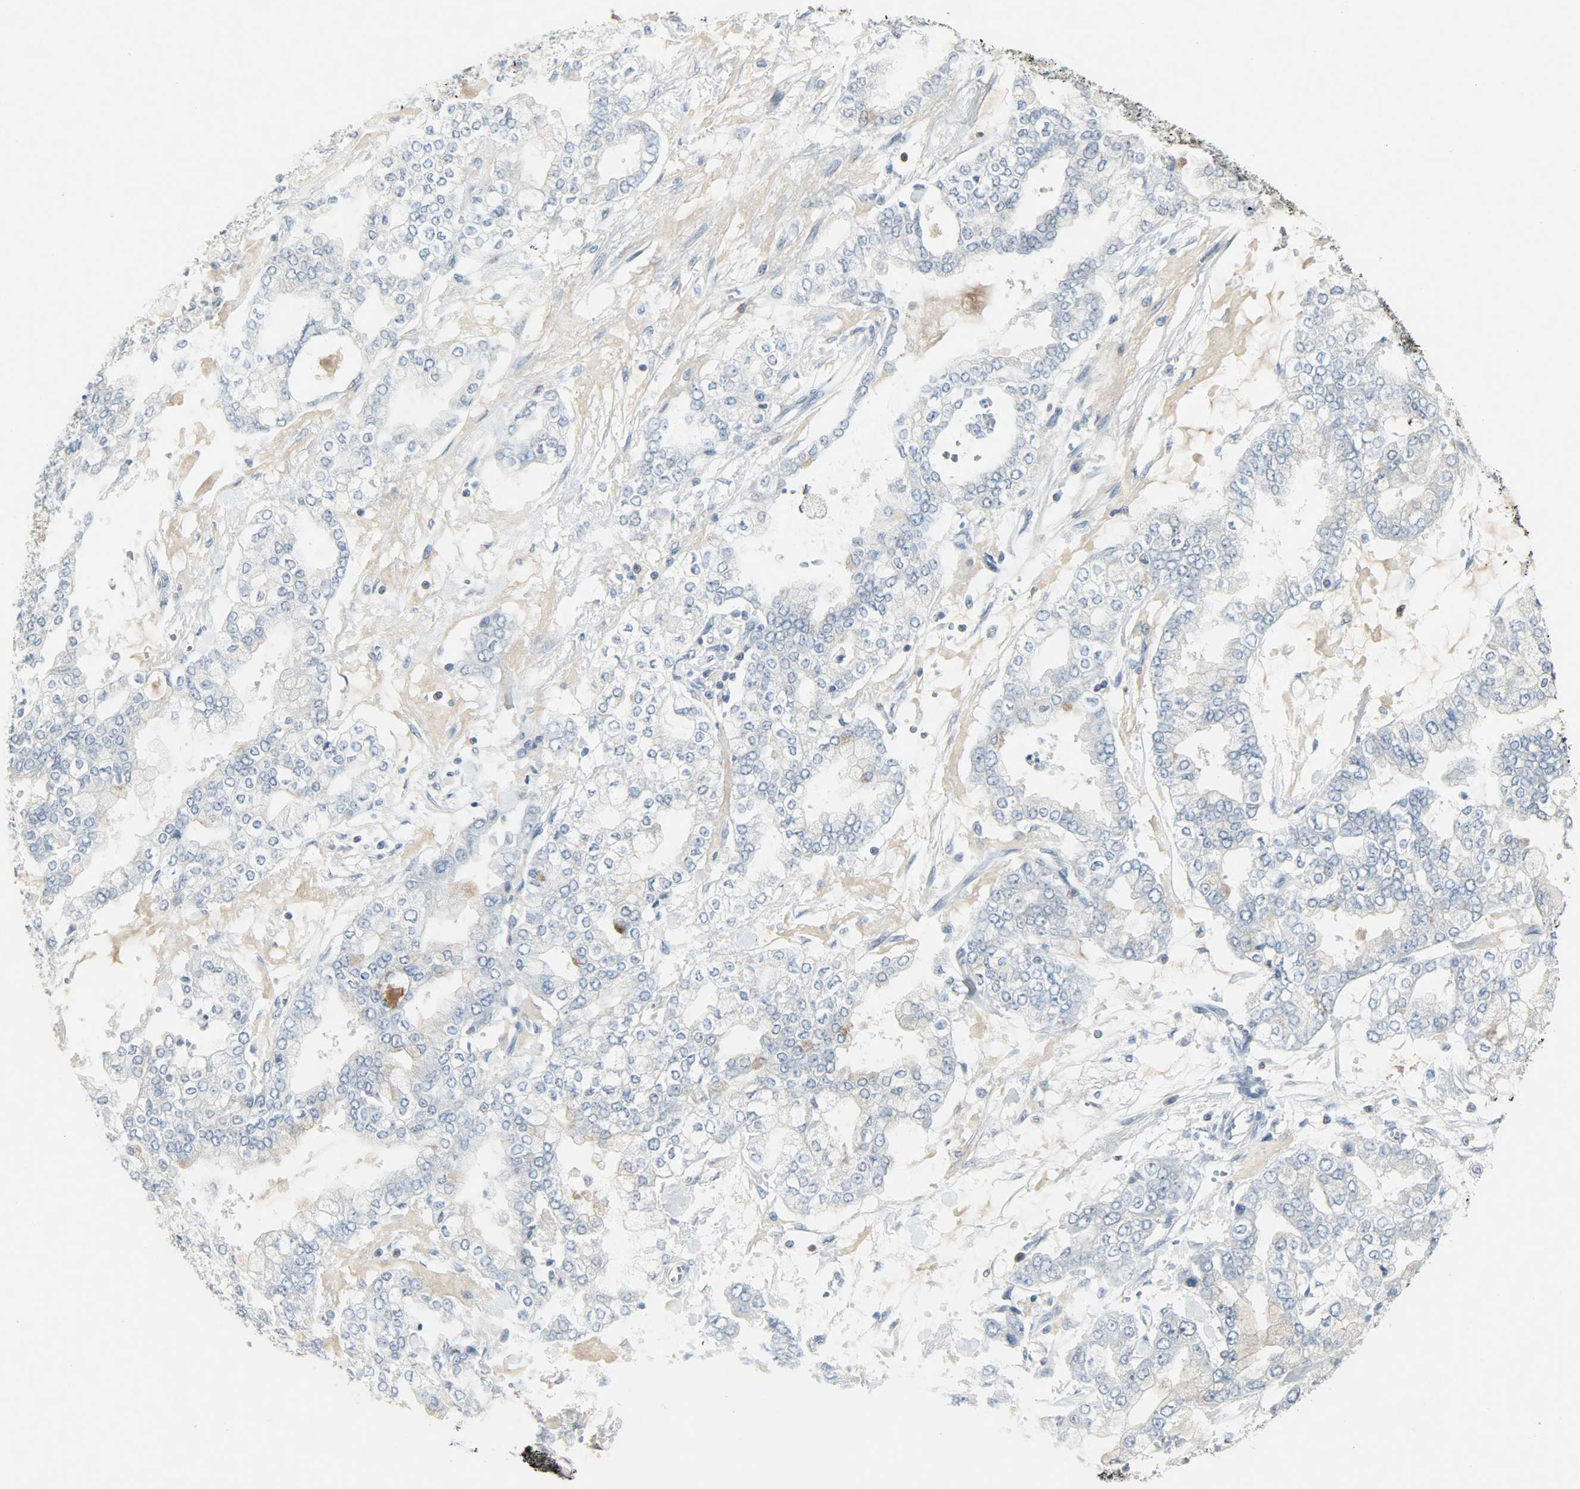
{"staining": {"intensity": "moderate", "quantity": "<25%", "location": "cytoplasmic/membranous"}, "tissue": "stomach cancer", "cell_type": "Tumor cells", "image_type": "cancer", "snomed": [{"axis": "morphology", "description": "Normal tissue, NOS"}, {"axis": "morphology", "description": "Adenocarcinoma, NOS"}, {"axis": "topography", "description": "Stomach, upper"}, {"axis": "topography", "description": "Stomach"}], "caption": "This is an image of immunohistochemistry staining of stomach adenocarcinoma, which shows moderate positivity in the cytoplasmic/membranous of tumor cells.", "gene": "CAMK4", "patient": {"sex": "male", "age": 76}}